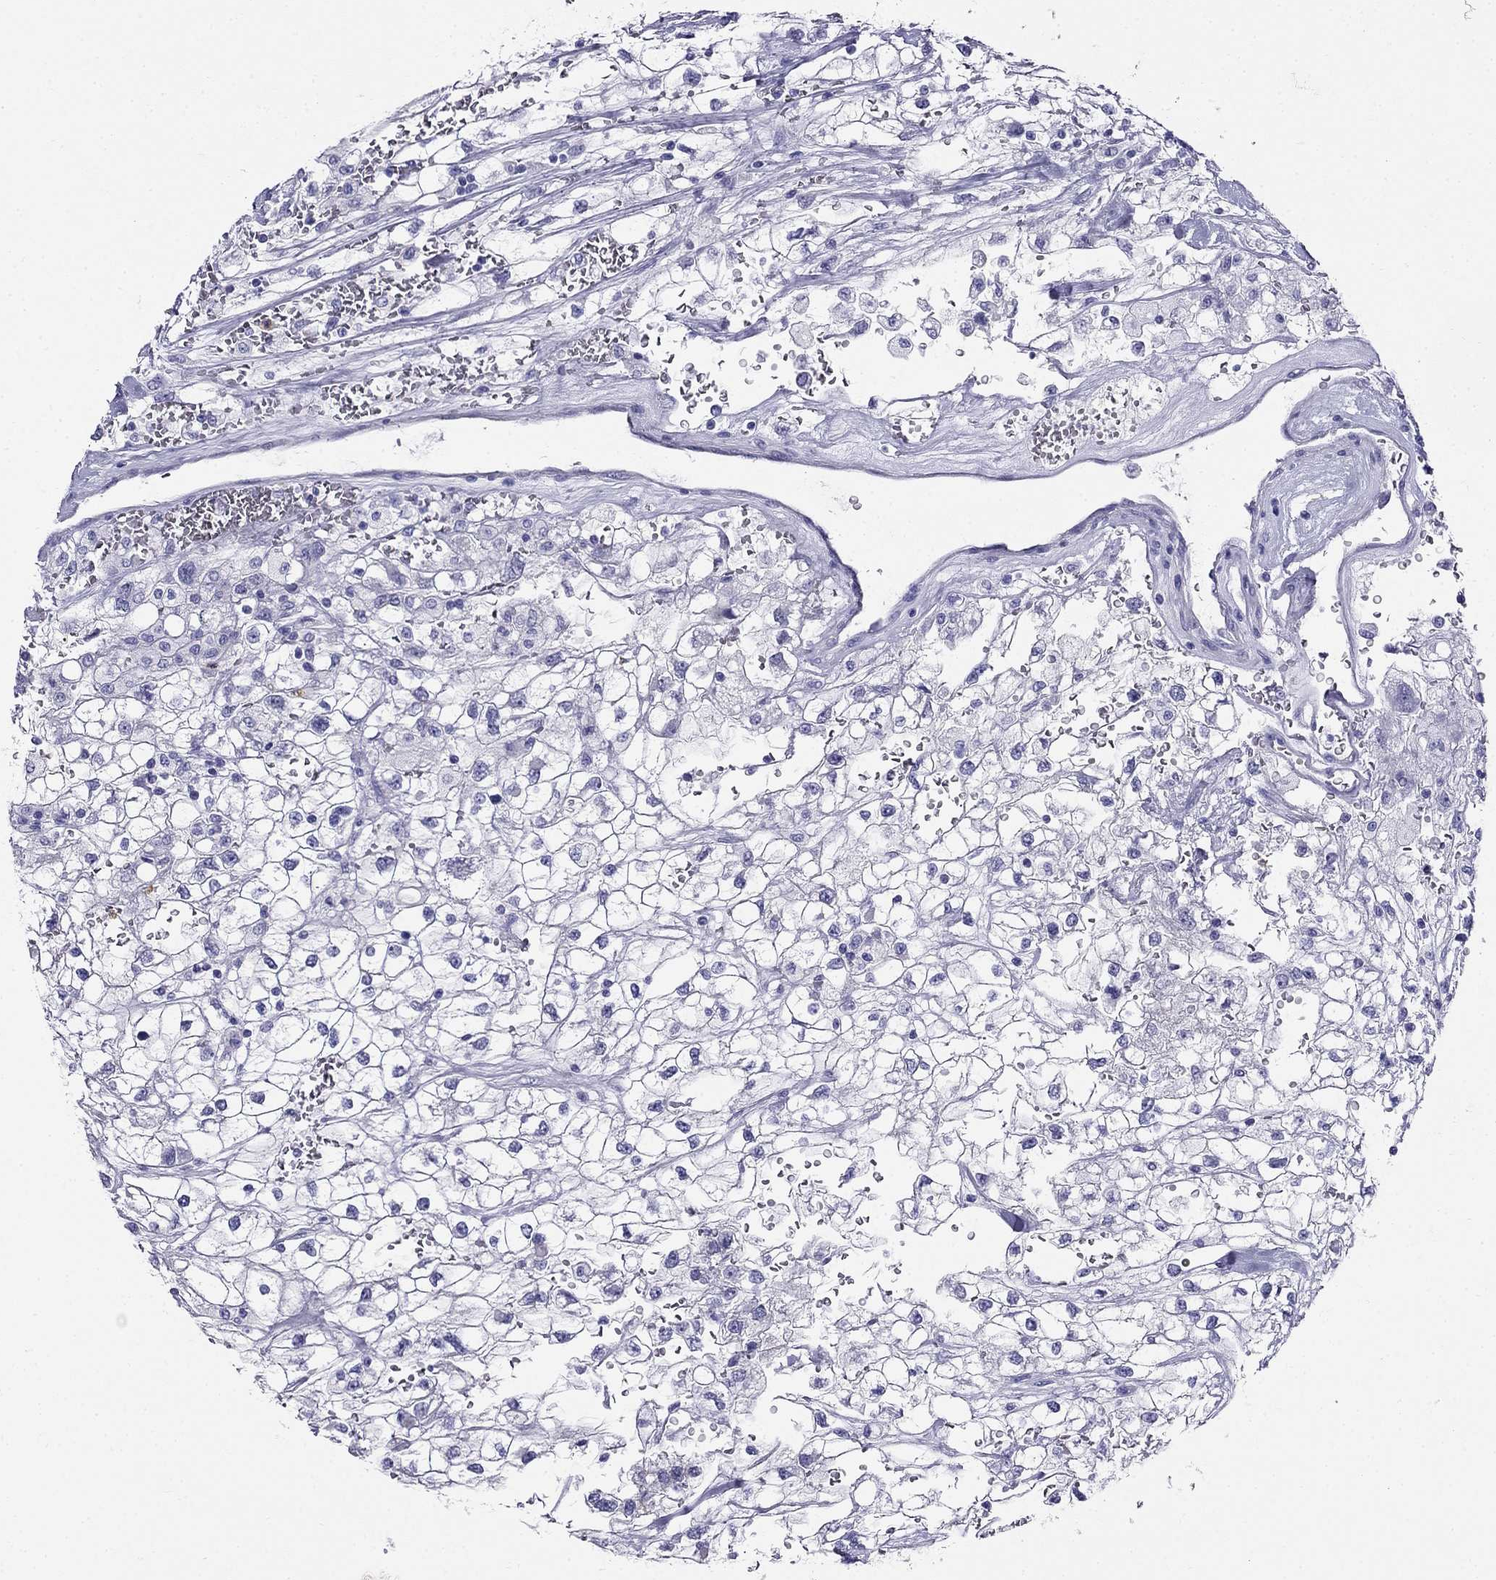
{"staining": {"intensity": "negative", "quantity": "none", "location": "none"}, "tissue": "renal cancer", "cell_type": "Tumor cells", "image_type": "cancer", "snomed": [{"axis": "morphology", "description": "Adenocarcinoma, NOS"}, {"axis": "topography", "description": "Kidney"}], "caption": "Tumor cells are negative for brown protein staining in renal cancer (adenocarcinoma).", "gene": "PPP1R36", "patient": {"sex": "male", "age": 59}}